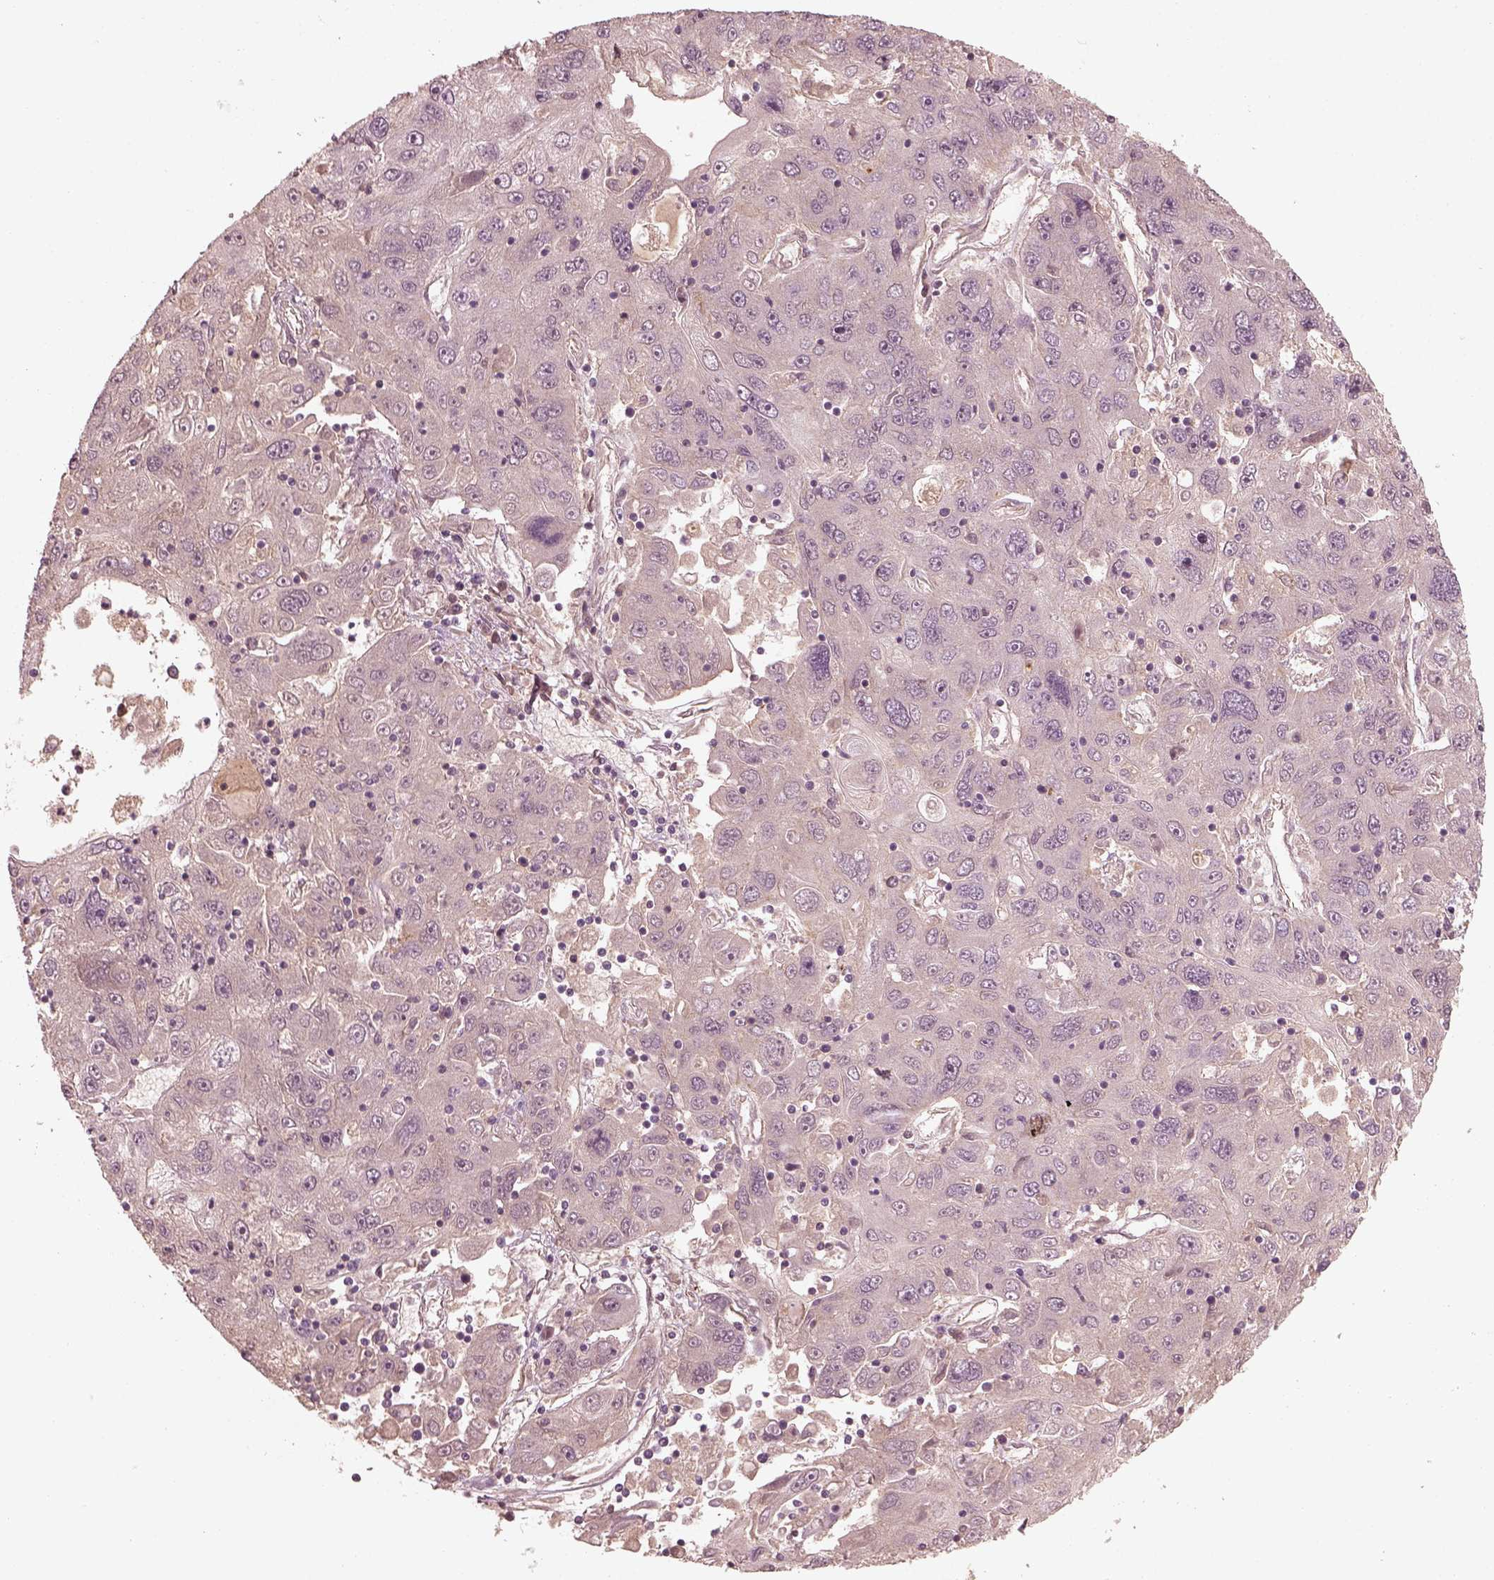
{"staining": {"intensity": "negative", "quantity": "none", "location": "none"}, "tissue": "stomach cancer", "cell_type": "Tumor cells", "image_type": "cancer", "snomed": [{"axis": "morphology", "description": "Adenocarcinoma, NOS"}, {"axis": "topography", "description": "Stomach"}], "caption": "Tumor cells show no significant protein expression in adenocarcinoma (stomach).", "gene": "VWA5B1", "patient": {"sex": "male", "age": 56}}